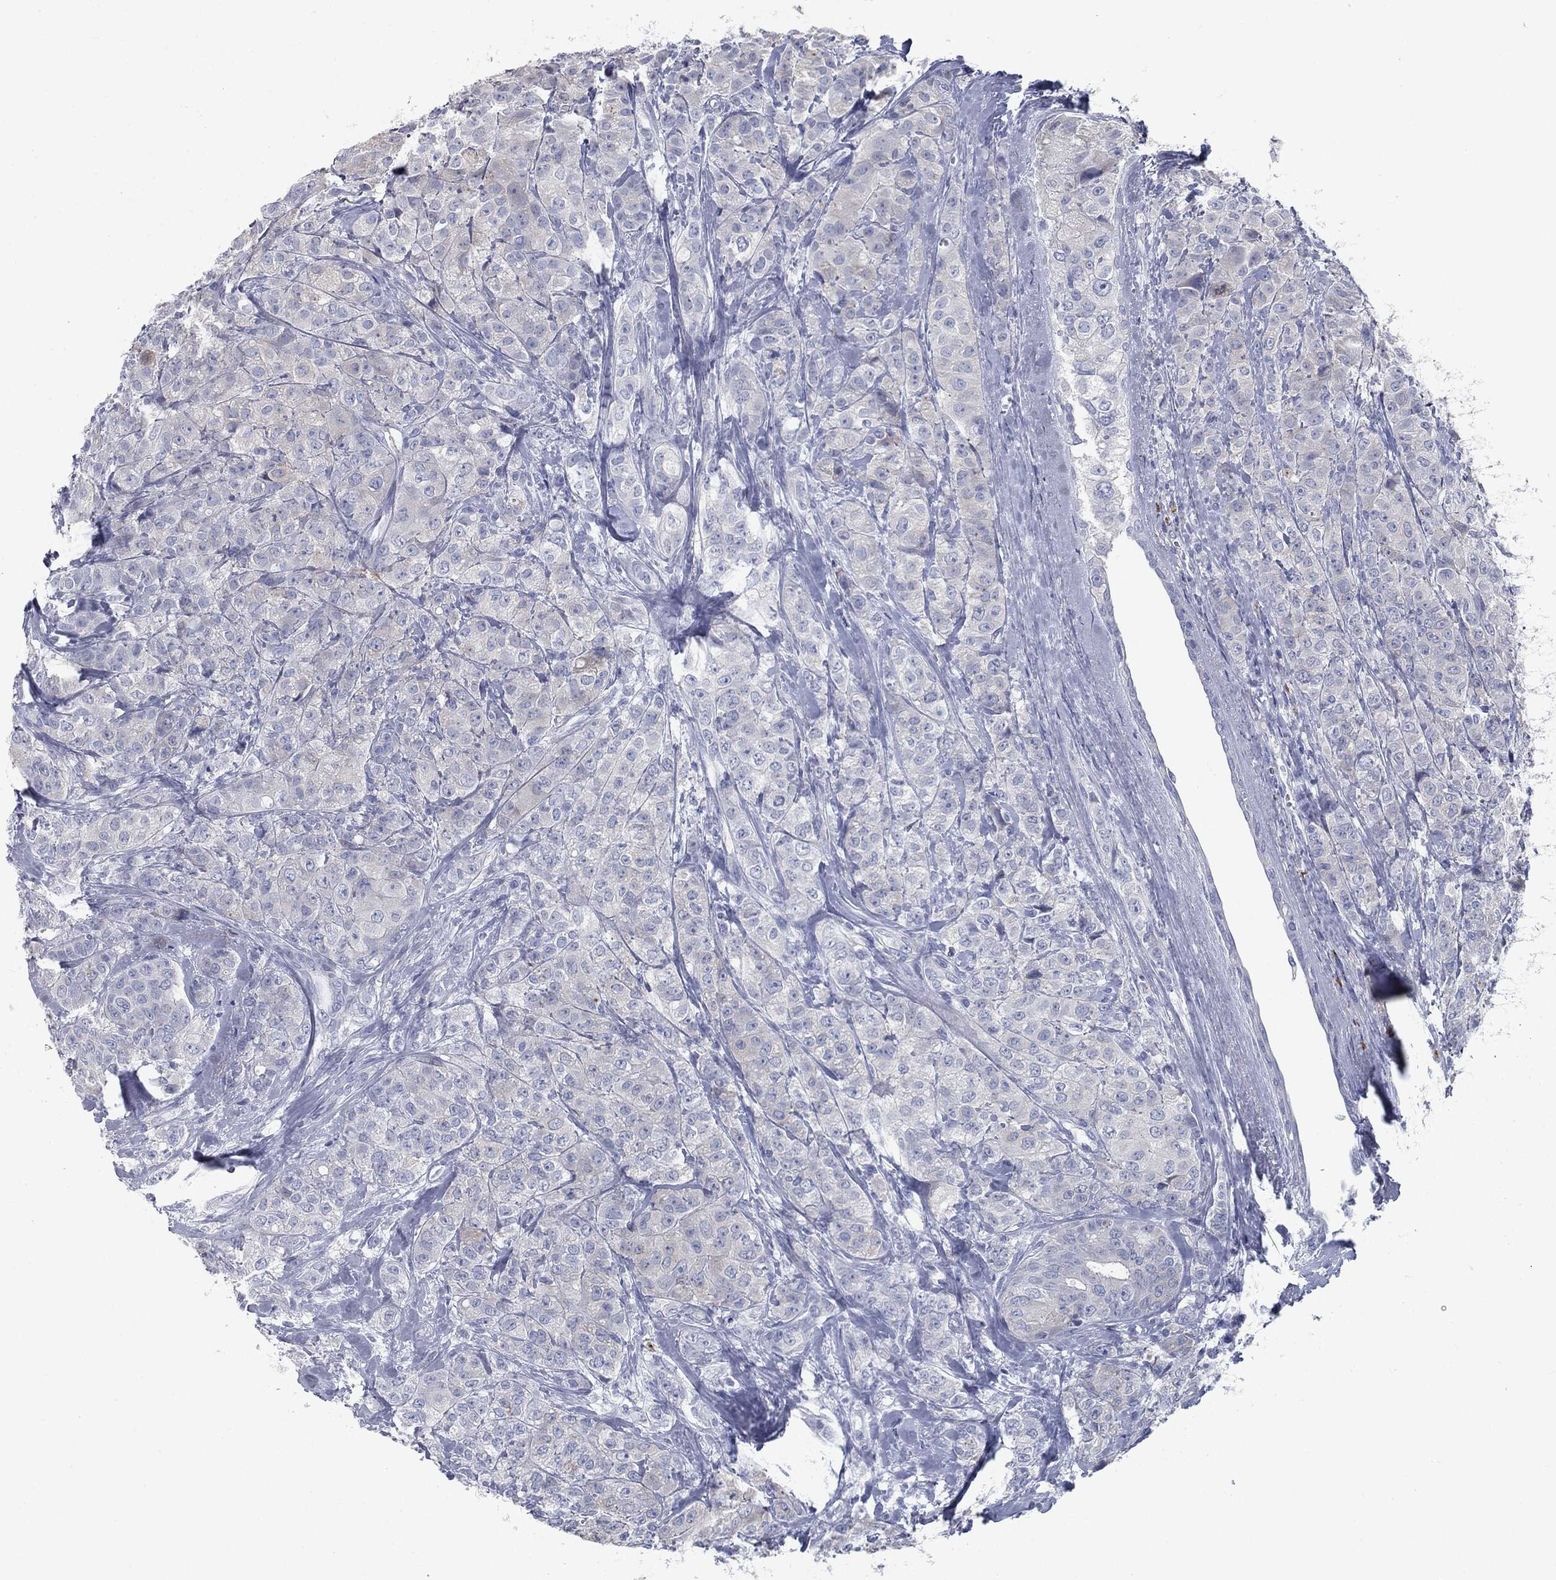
{"staining": {"intensity": "negative", "quantity": "none", "location": "none"}, "tissue": "breast cancer", "cell_type": "Tumor cells", "image_type": "cancer", "snomed": [{"axis": "morphology", "description": "Normal tissue, NOS"}, {"axis": "morphology", "description": "Duct carcinoma"}, {"axis": "topography", "description": "Breast"}], "caption": "High power microscopy histopathology image of an immunohistochemistry (IHC) photomicrograph of breast cancer, revealing no significant expression in tumor cells.", "gene": "CAV3", "patient": {"sex": "female", "age": 43}}